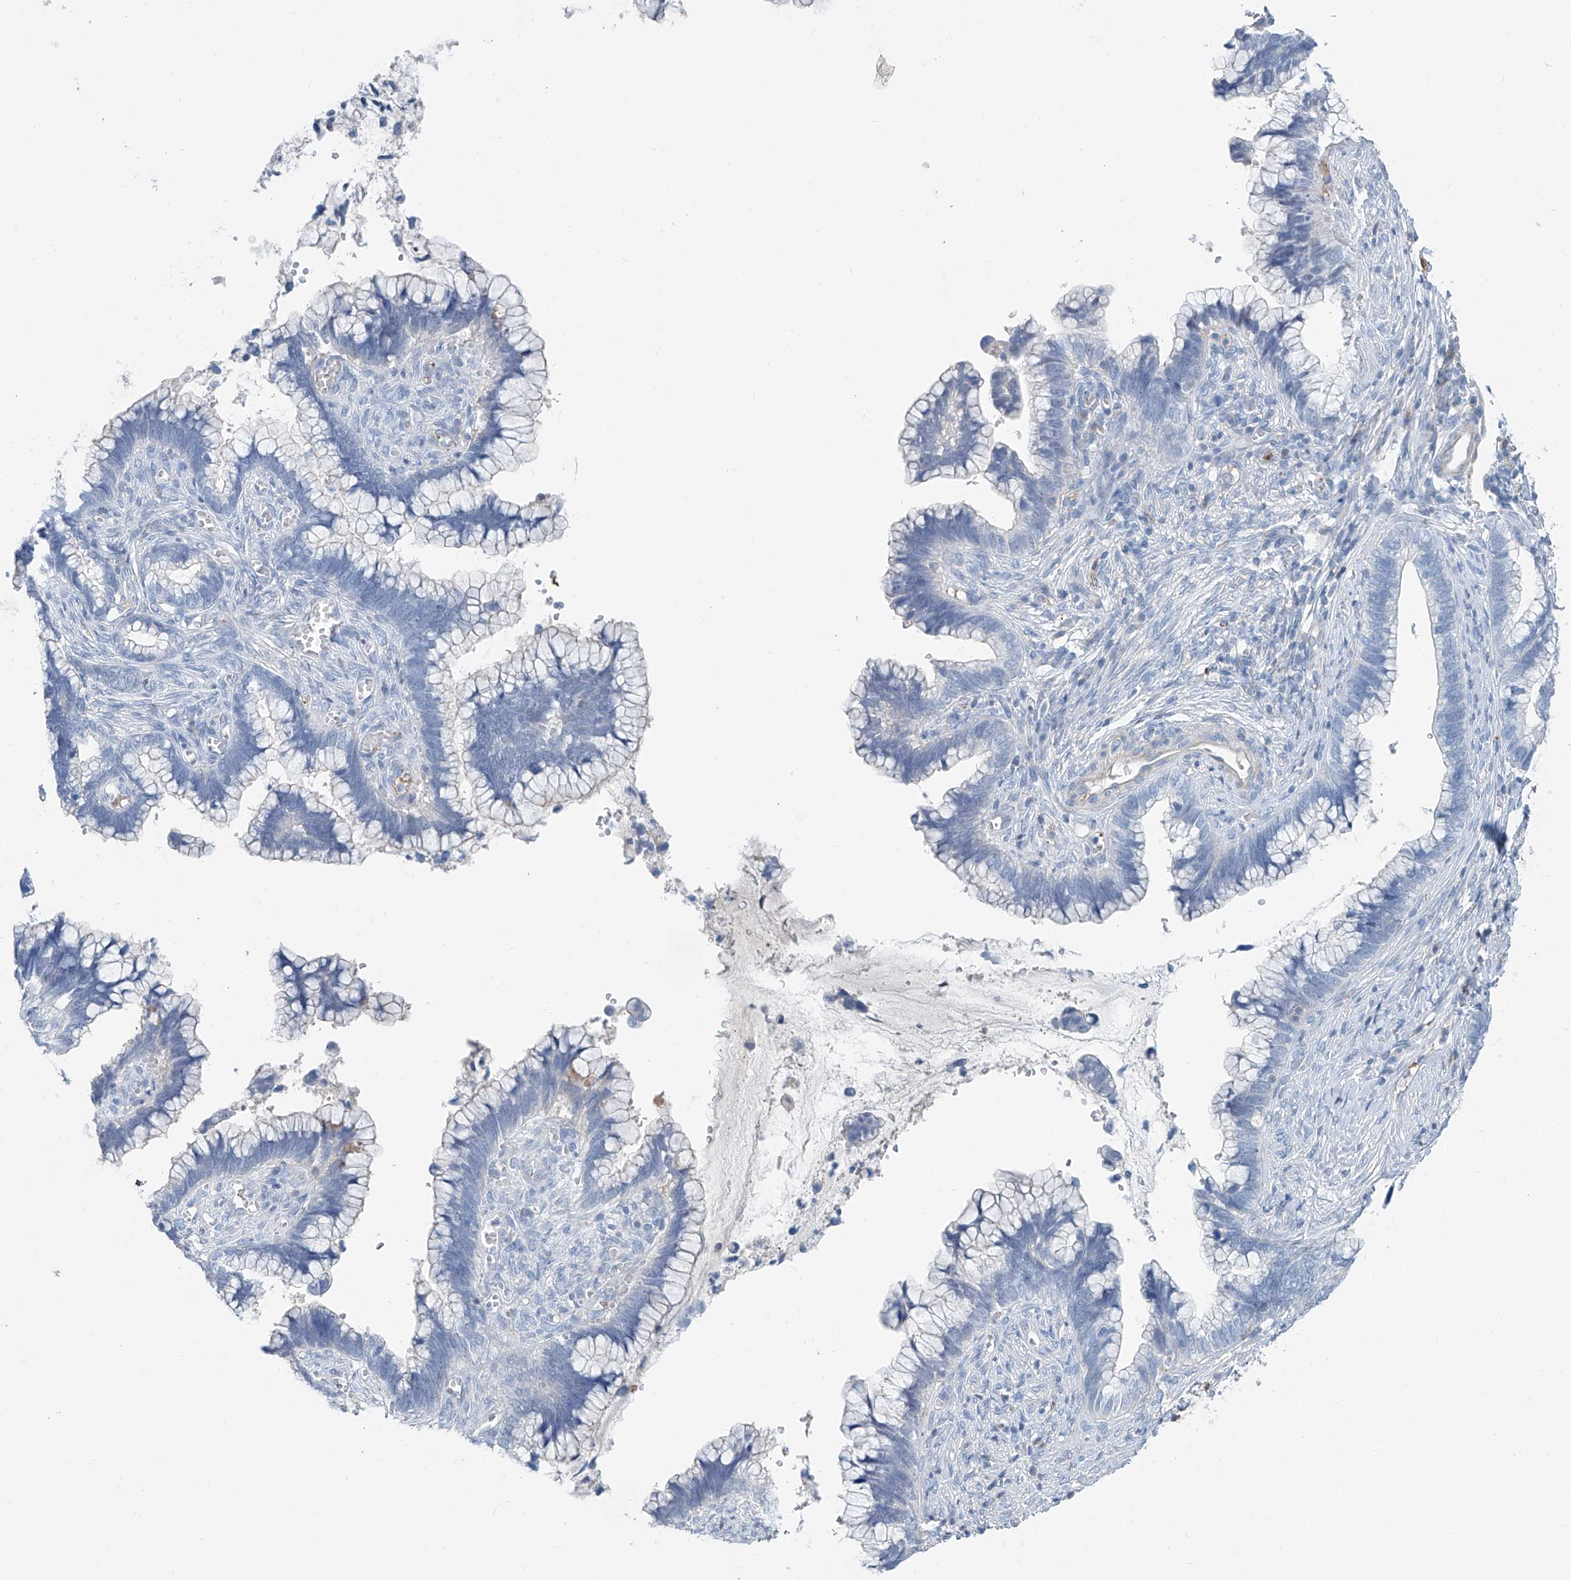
{"staining": {"intensity": "negative", "quantity": "none", "location": "none"}, "tissue": "cervical cancer", "cell_type": "Tumor cells", "image_type": "cancer", "snomed": [{"axis": "morphology", "description": "Adenocarcinoma, NOS"}, {"axis": "topography", "description": "Cervix"}], "caption": "This is an IHC image of human cervical cancer (adenocarcinoma). There is no staining in tumor cells.", "gene": "ANKRD34A", "patient": {"sex": "female", "age": 44}}